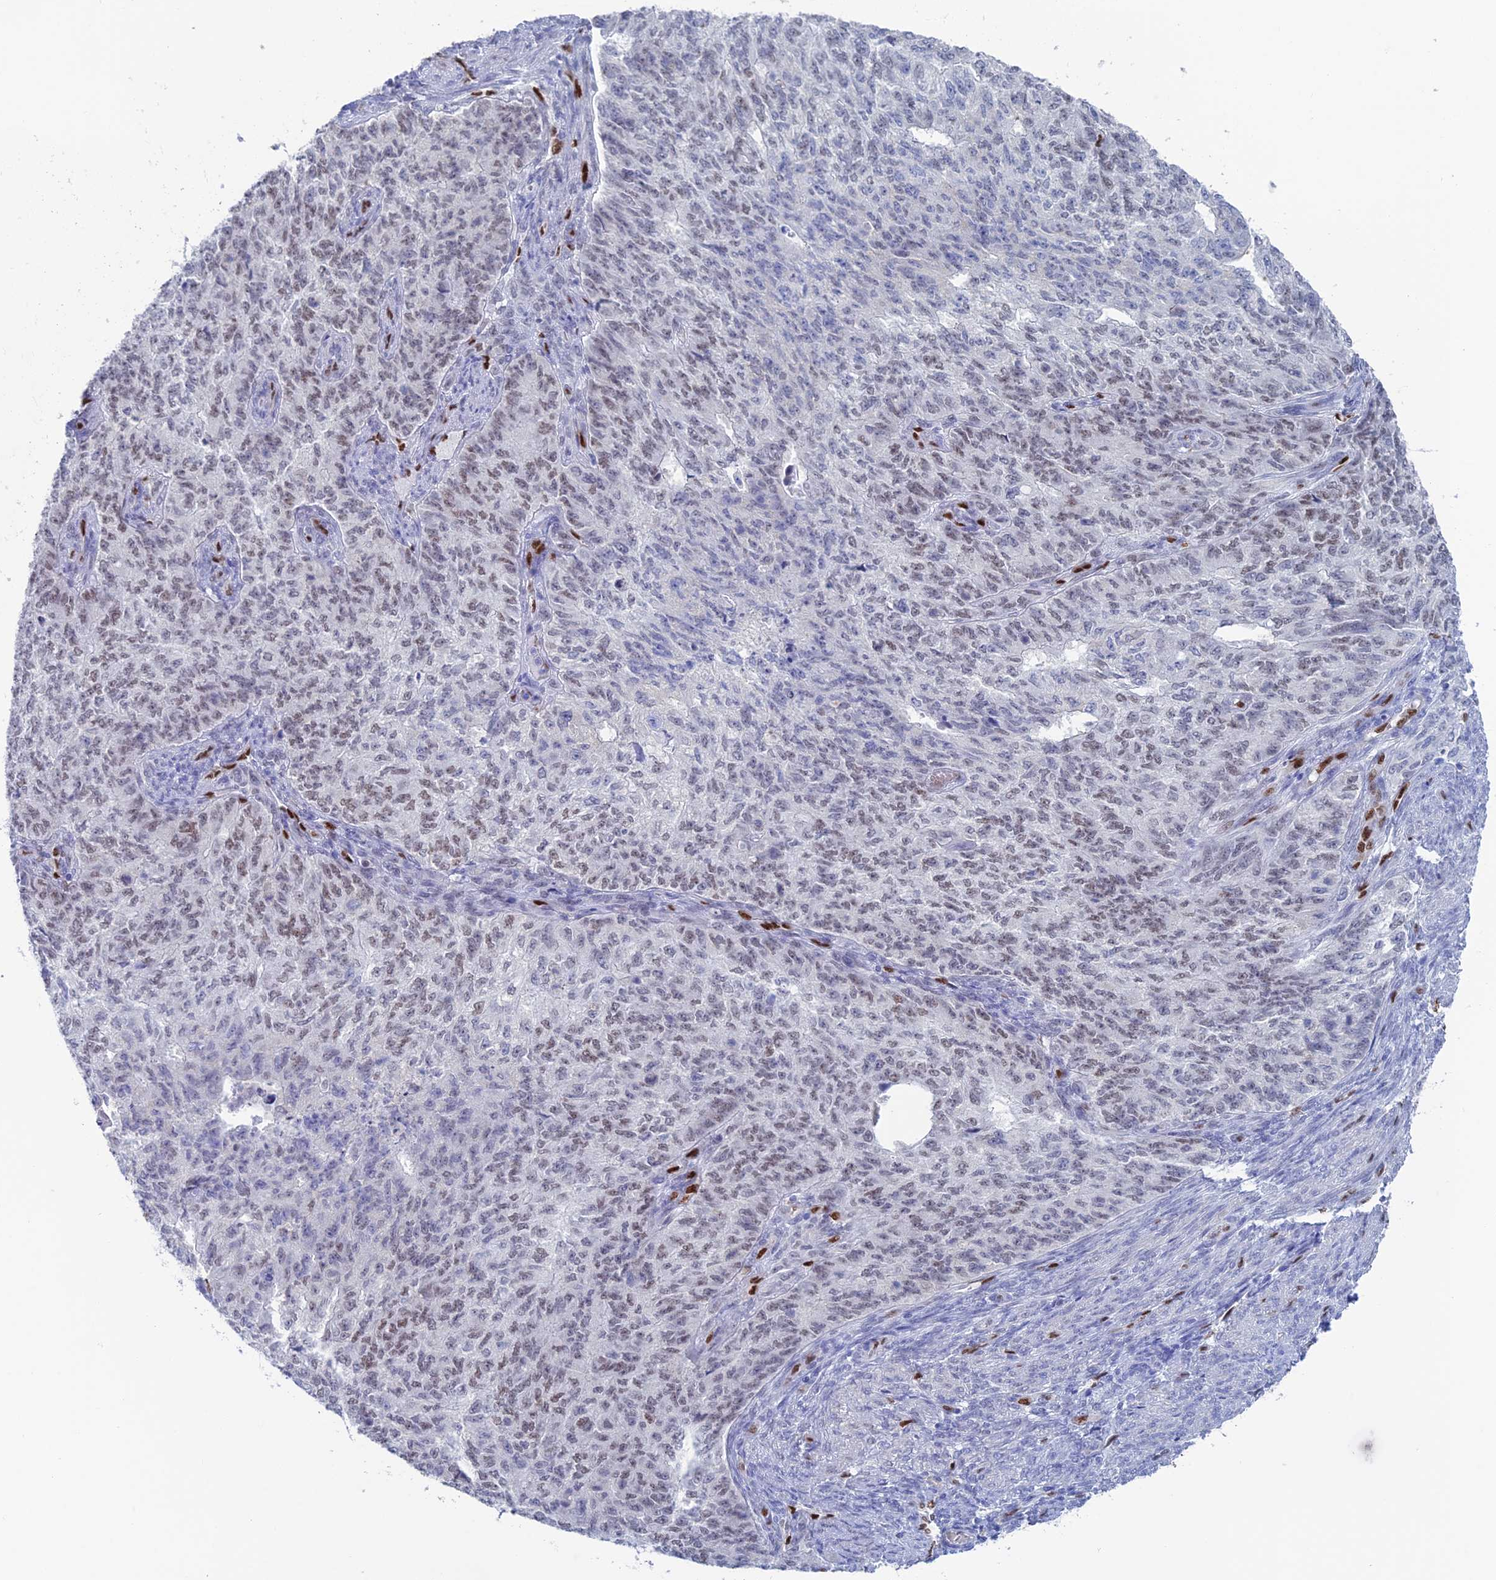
{"staining": {"intensity": "moderate", "quantity": "25%-75%", "location": "nuclear"}, "tissue": "endometrial cancer", "cell_type": "Tumor cells", "image_type": "cancer", "snomed": [{"axis": "morphology", "description": "Adenocarcinoma, NOS"}, {"axis": "topography", "description": "Endometrium"}], "caption": "Adenocarcinoma (endometrial) was stained to show a protein in brown. There is medium levels of moderate nuclear expression in about 25%-75% of tumor cells.", "gene": "NOL4L", "patient": {"sex": "female", "age": 32}}